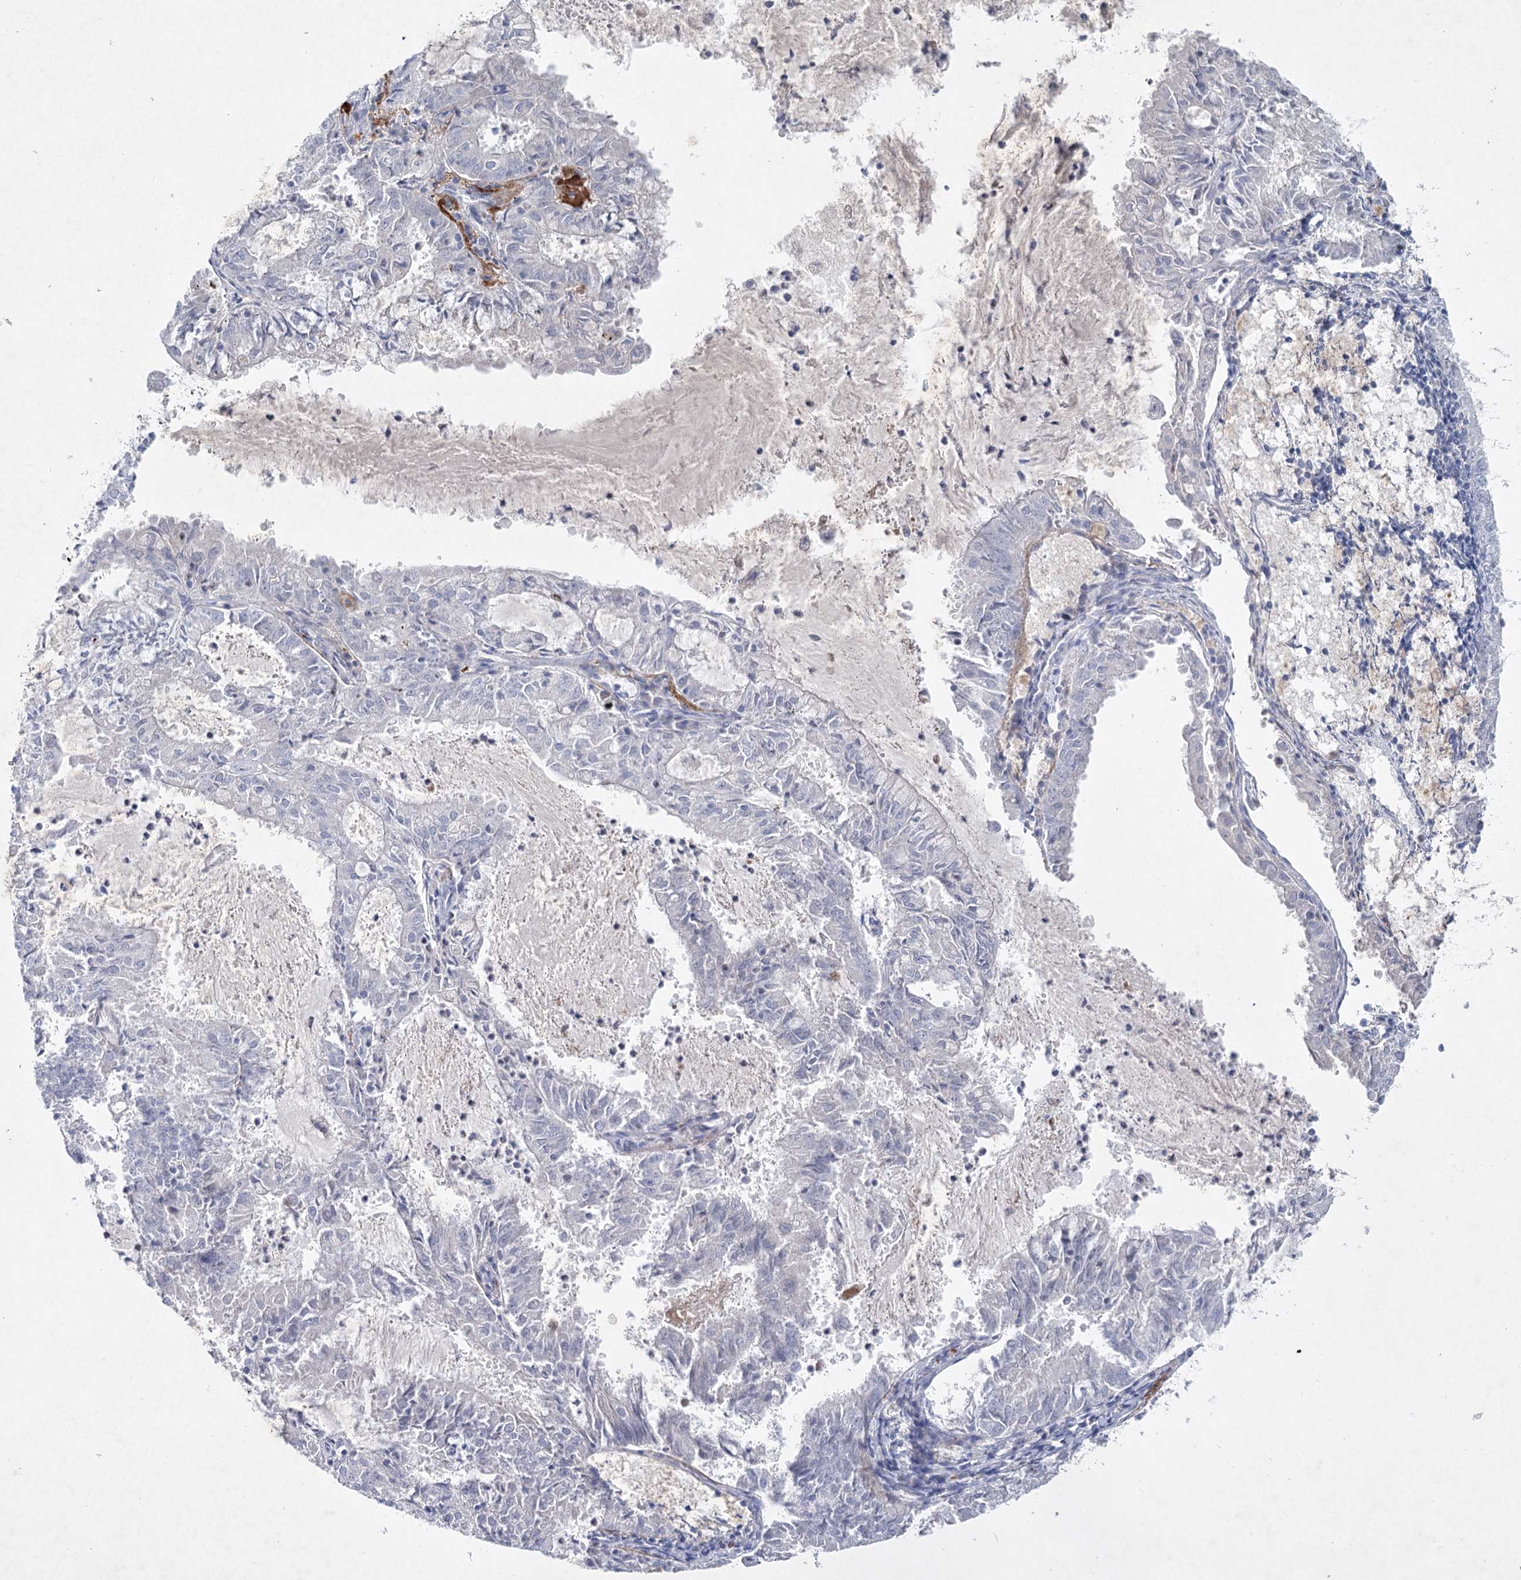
{"staining": {"intensity": "negative", "quantity": "none", "location": "none"}, "tissue": "endometrial cancer", "cell_type": "Tumor cells", "image_type": "cancer", "snomed": [{"axis": "morphology", "description": "Adenocarcinoma, NOS"}, {"axis": "topography", "description": "Endometrium"}], "caption": "Adenocarcinoma (endometrial) stained for a protein using immunohistochemistry shows no expression tumor cells.", "gene": "MAP3K13", "patient": {"sex": "female", "age": 57}}